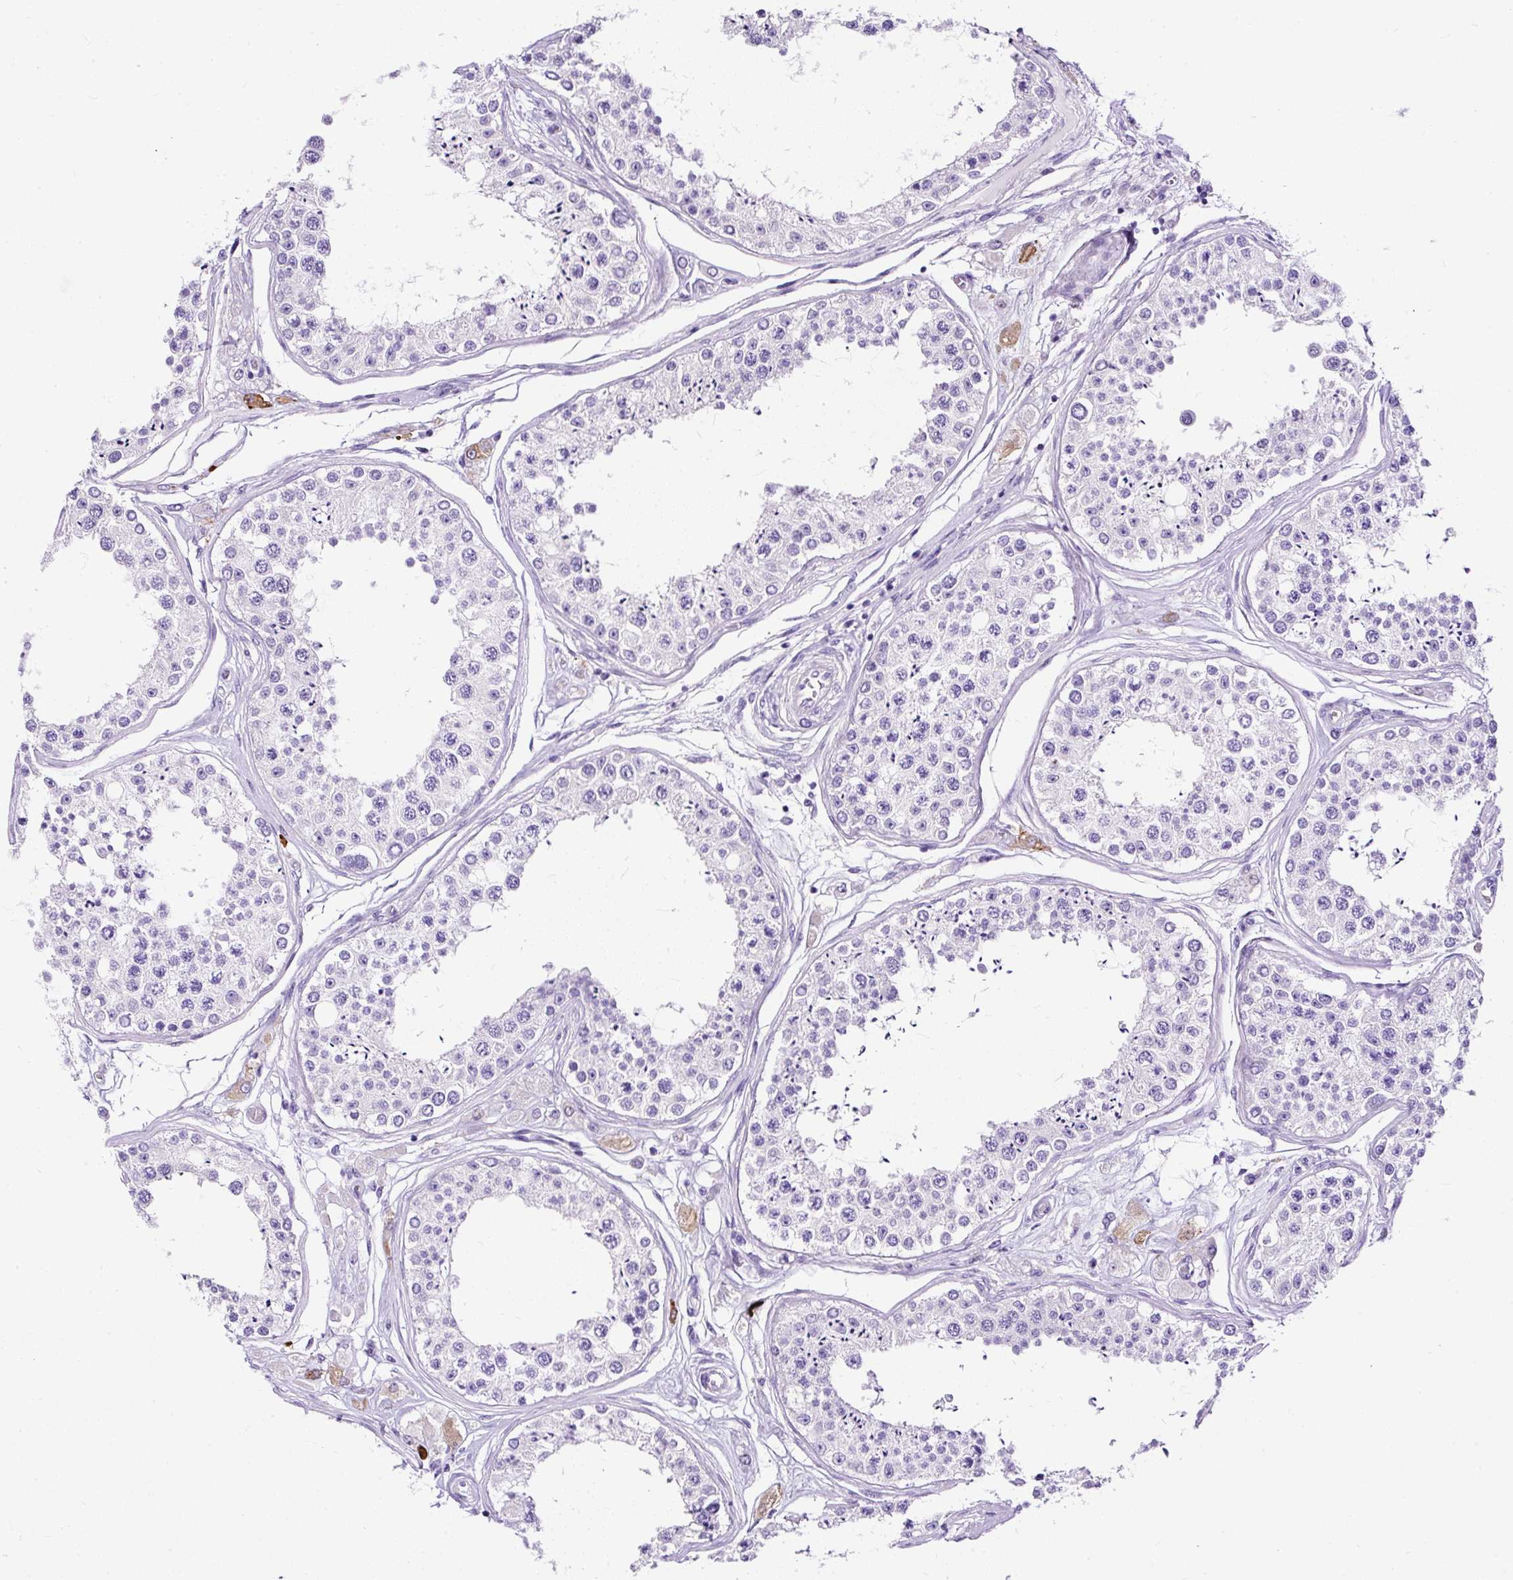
{"staining": {"intensity": "negative", "quantity": "none", "location": "none"}, "tissue": "testis", "cell_type": "Cells in seminiferous ducts", "image_type": "normal", "snomed": [{"axis": "morphology", "description": "Normal tissue, NOS"}, {"axis": "topography", "description": "Testis"}], "caption": "Immunohistochemistry (IHC) photomicrograph of benign testis: testis stained with DAB (3,3'-diaminobenzidine) exhibits no significant protein expression in cells in seminiferous ducts.", "gene": "STOX2", "patient": {"sex": "male", "age": 25}}